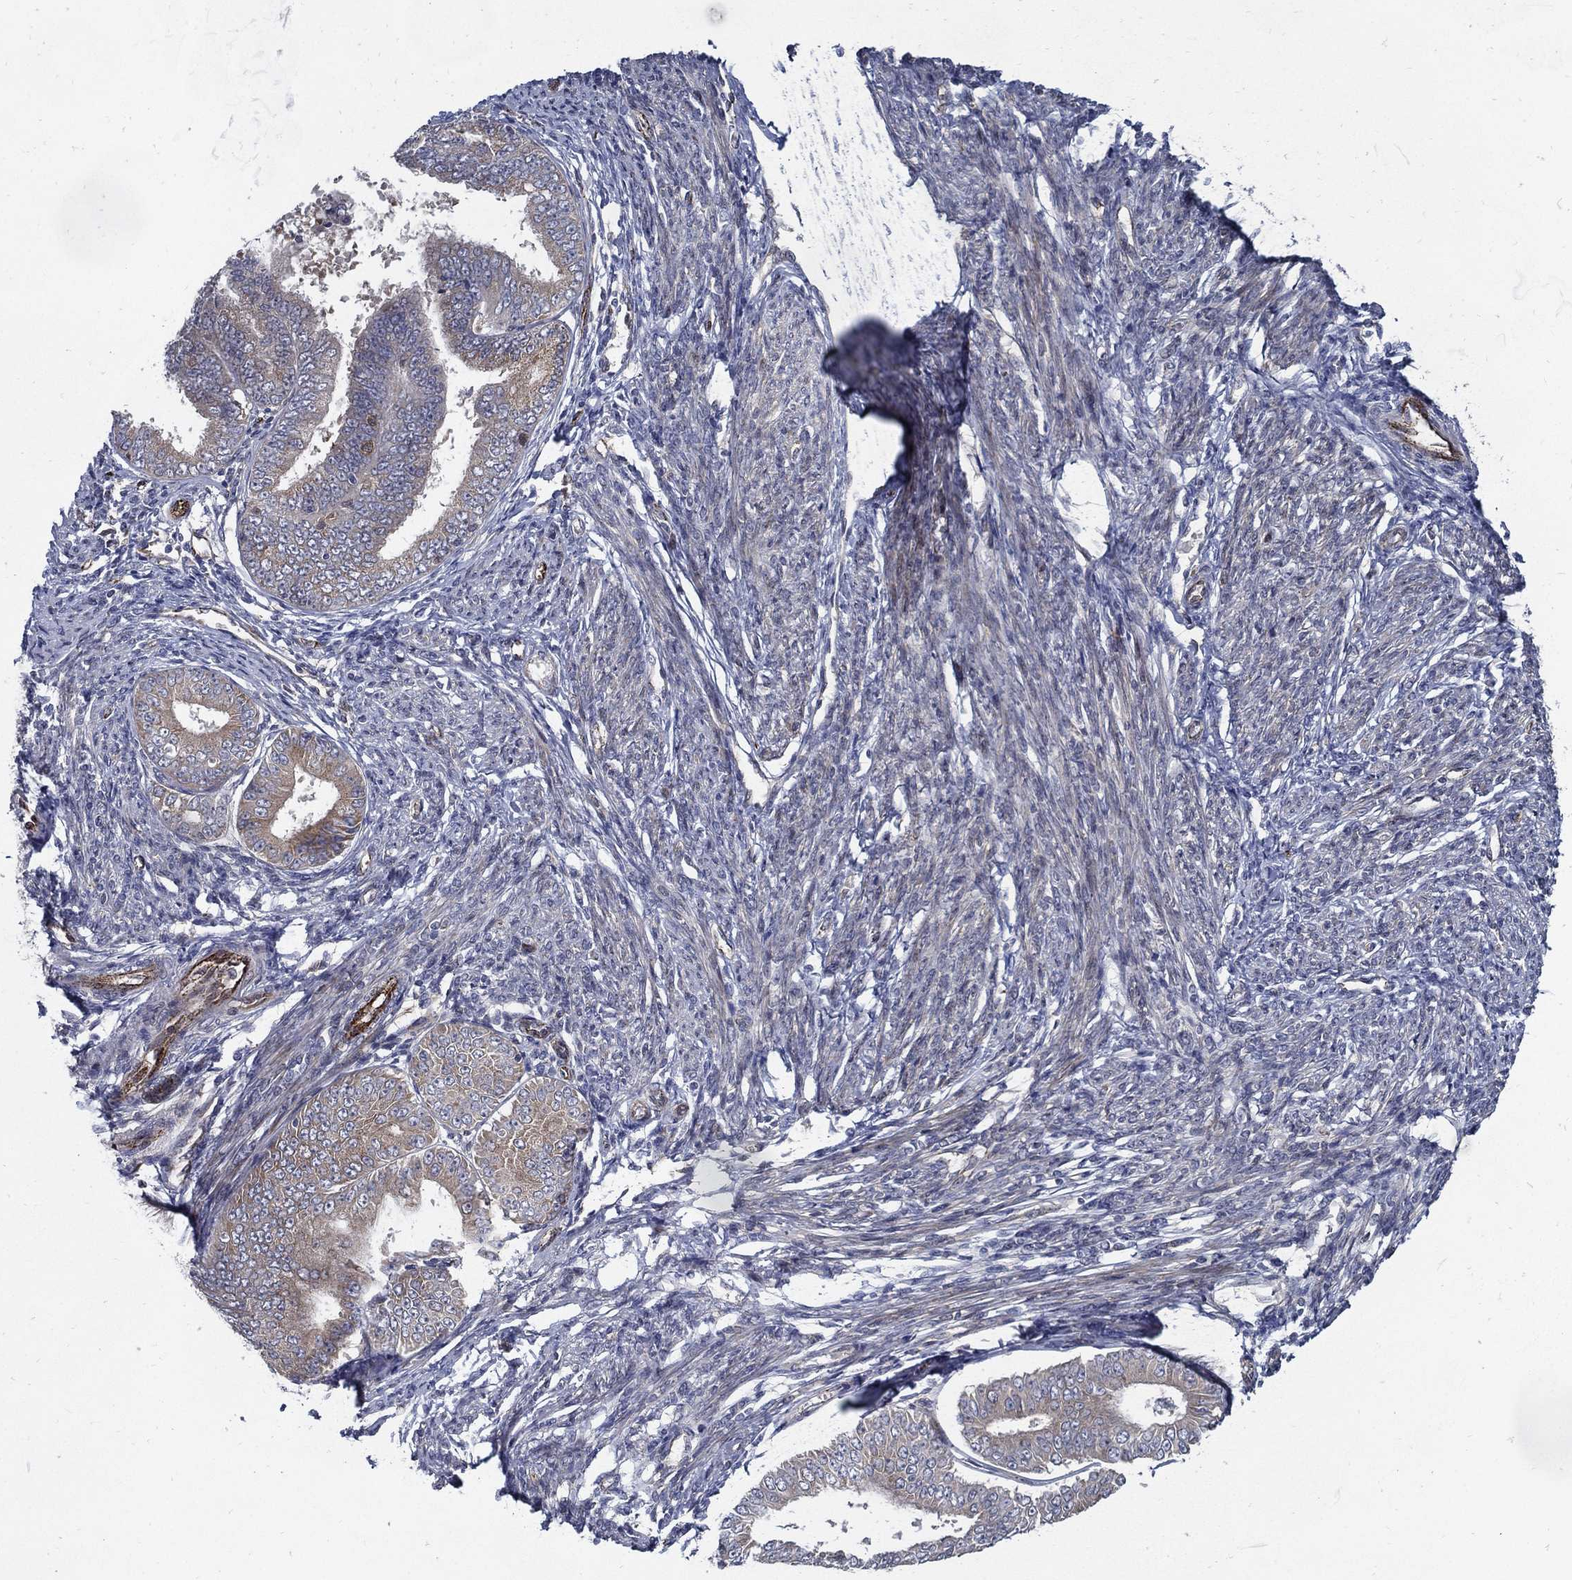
{"staining": {"intensity": "weak", "quantity": "<25%", "location": "cytoplasmic/membranous"}, "tissue": "endometrial cancer", "cell_type": "Tumor cells", "image_type": "cancer", "snomed": [{"axis": "morphology", "description": "Adenocarcinoma, NOS"}, {"axis": "topography", "description": "Endometrium"}], "caption": "Image shows no protein positivity in tumor cells of adenocarcinoma (endometrial) tissue. (Immunohistochemistry, brightfield microscopy, high magnification).", "gene": "ARHGAP11A", "patient": {"sex": "female", "age": 63}}